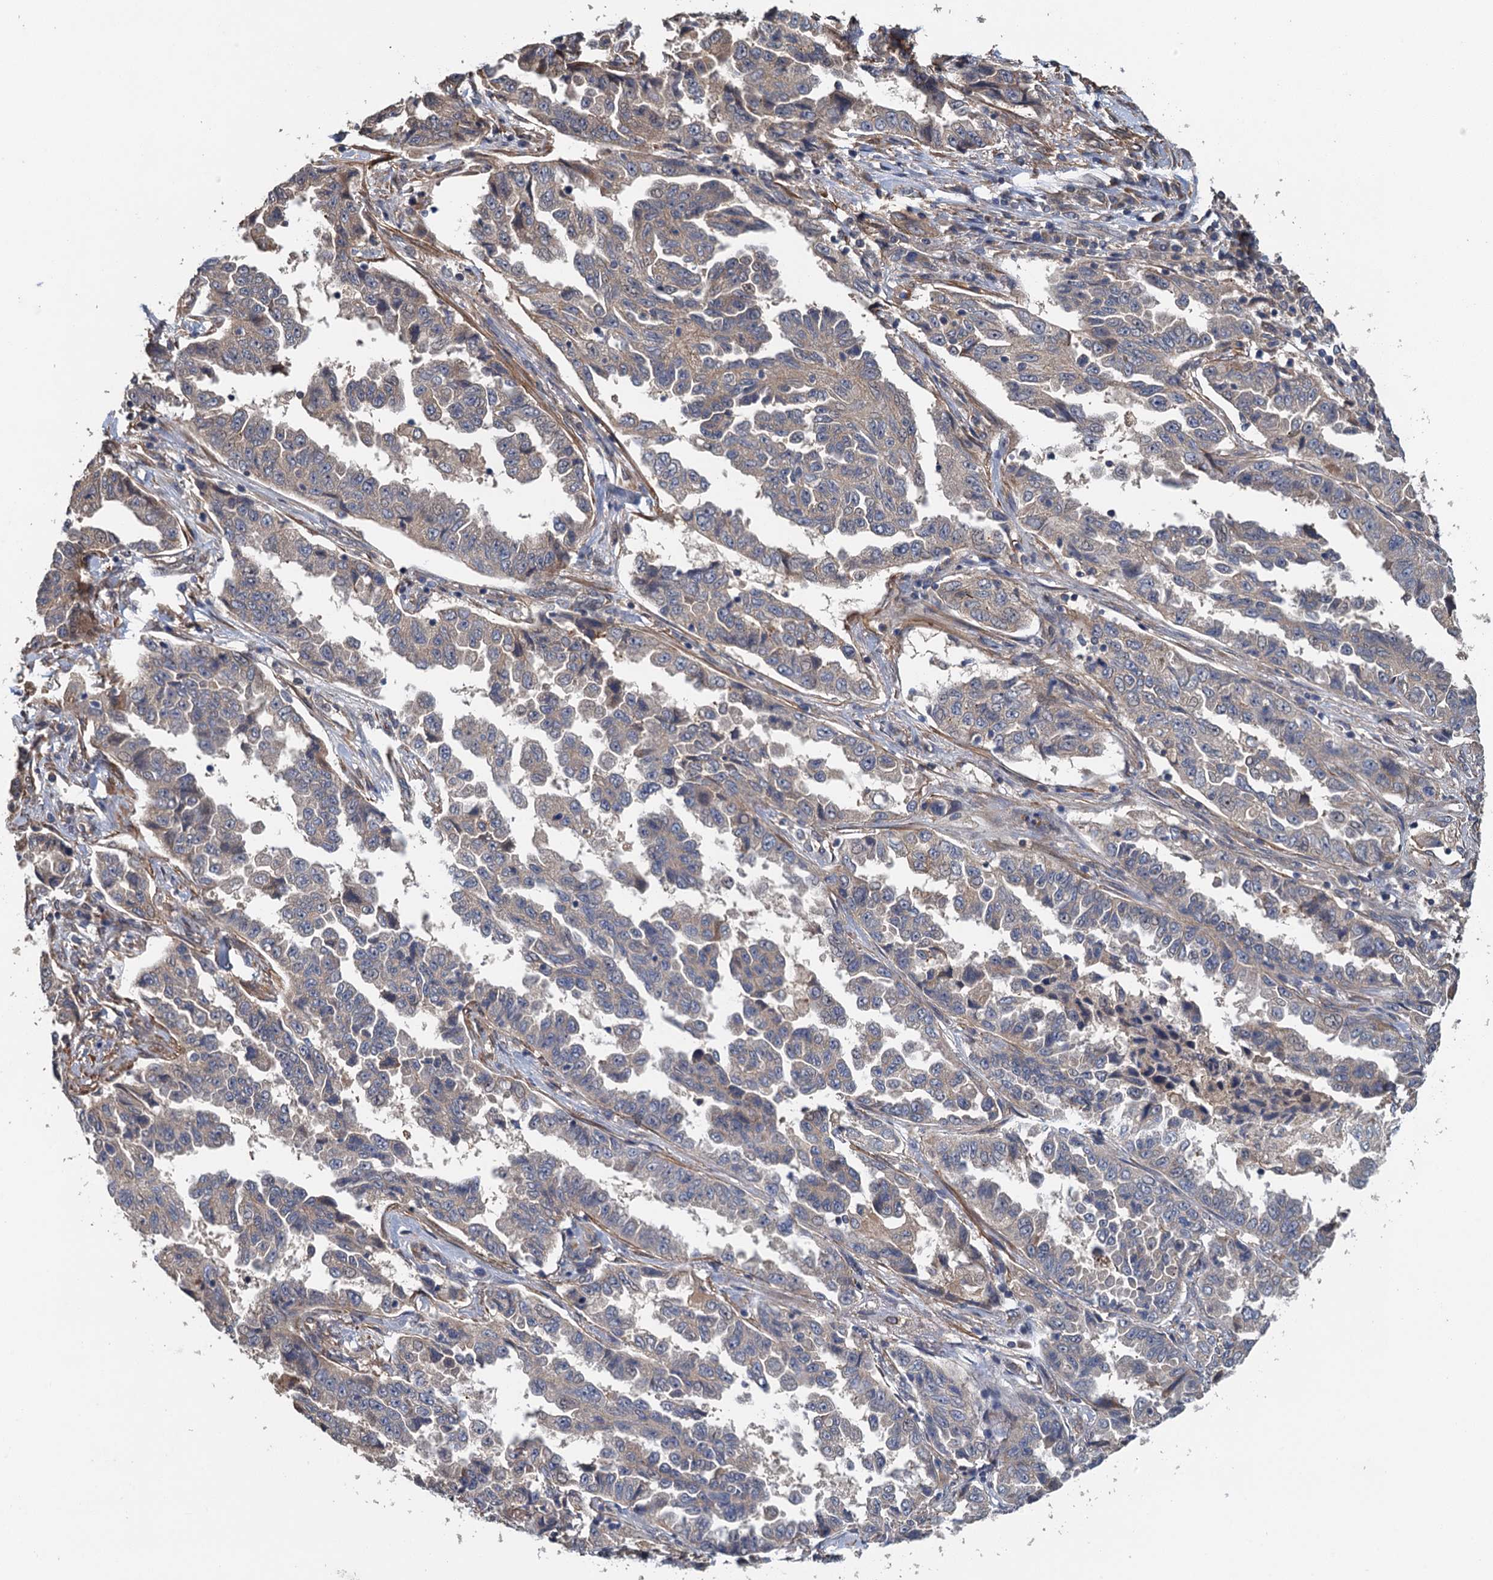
{"staining": {"intensity": "weak", "quantity": "<25%", "location": "cytoplasmic/membranous"}, "tissue": "lung cancer", "cell_type": "Tumor cells", "image_type": "cancer", "snomed": [{"axis": "morphology", "description": "Adenocarcinoma, NOS"}, {"axis": "topography", "description": "Lung"}], "caption": "DAB (3,3'-diaminobenzidine) immunohistochemical staining of human adenocarcinoma (lung) shows no significant positivity in tumor cells.", "gene": "MEAK7", "patient": {"sex": "female", "age": 51}}